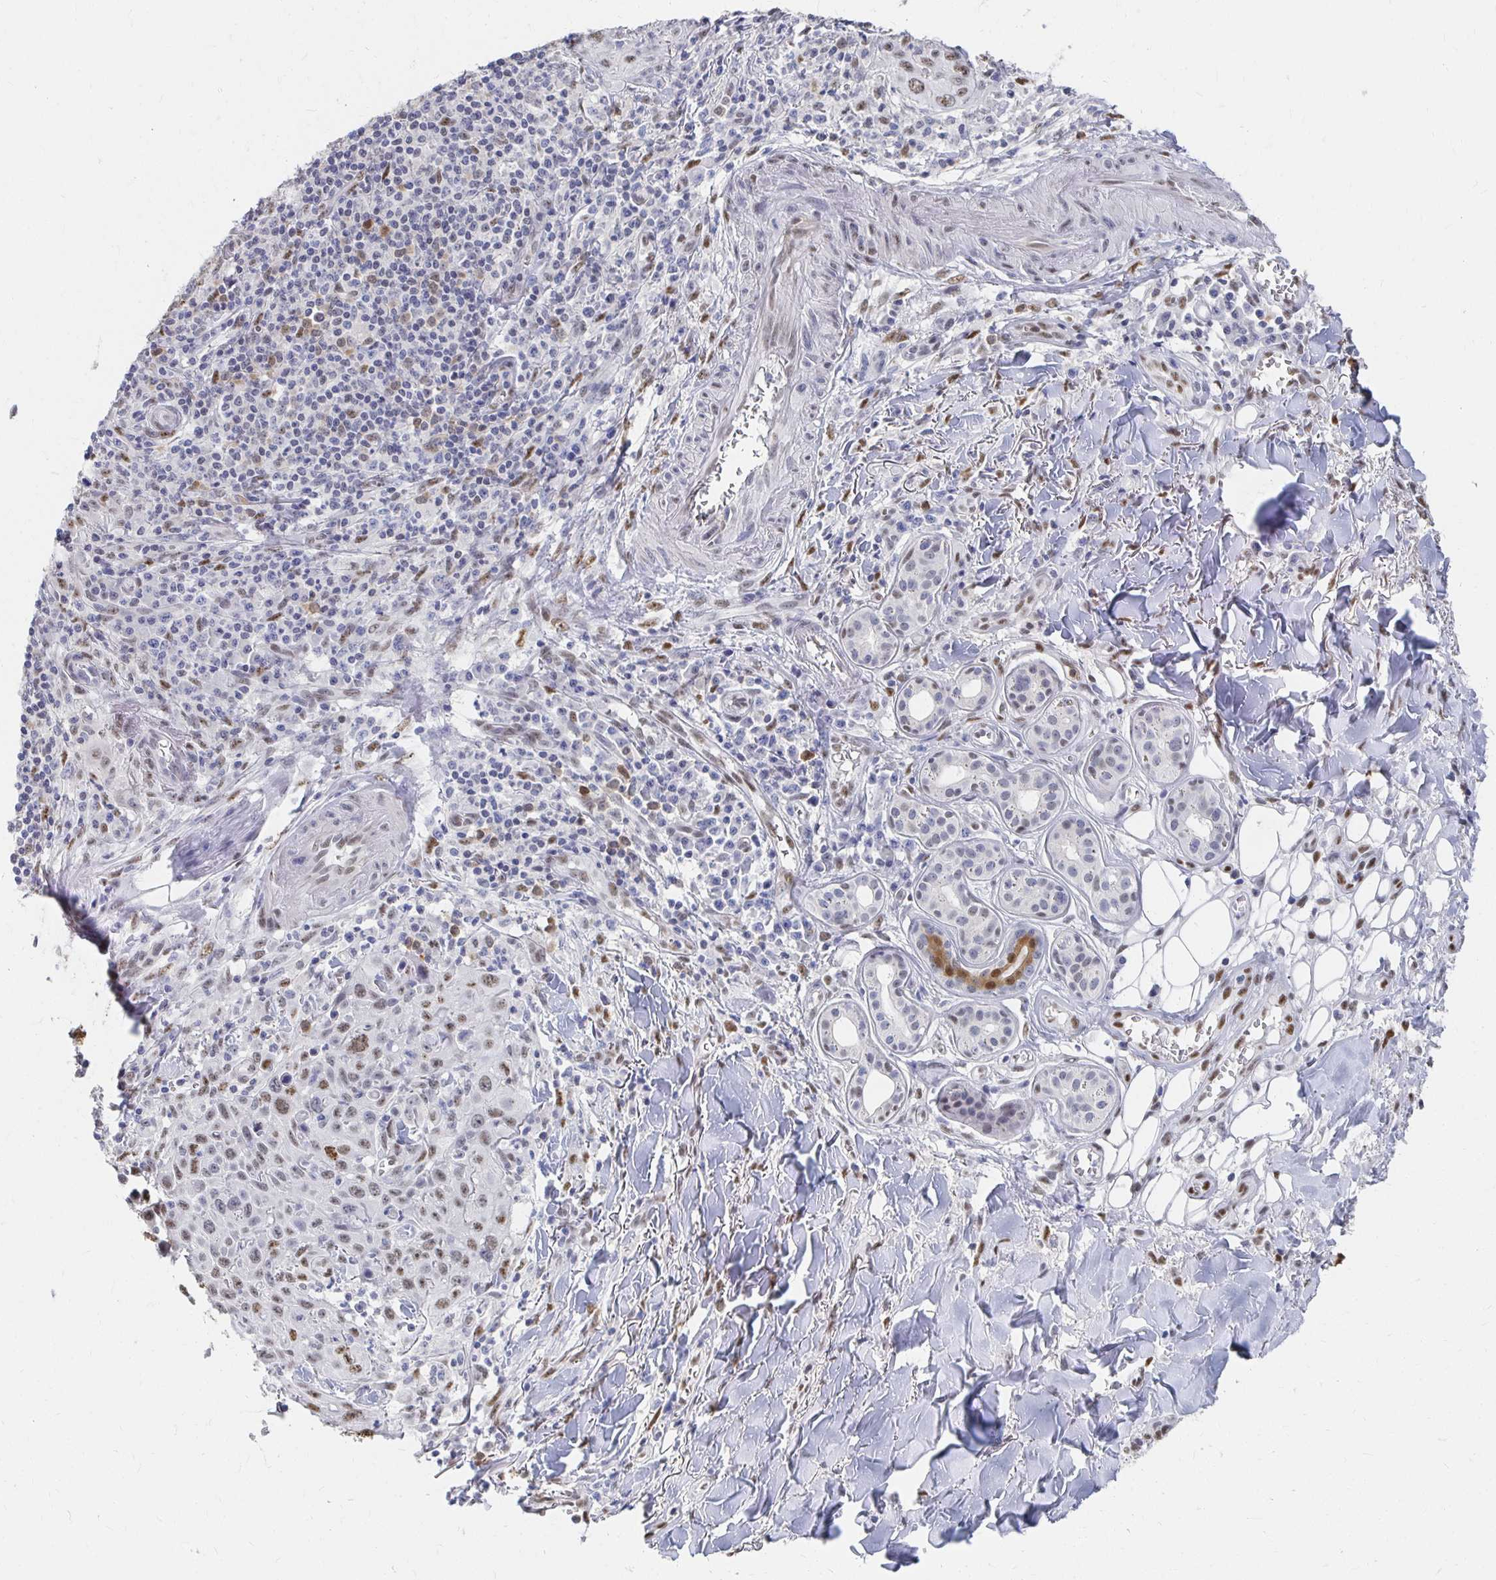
{"staining": {"intensity": "moderate", "quantity": ">75%", "location": "nuclear"}, "tissue": "skin cancer", "cell_type": "Tumor cells", "image_type": "cancer", "snomed": [{"axis": "morphology", "description": "Squamous cell carcinoma, NOS"}, {"axis": "topography", "description": "Skin"}], "caption": "Immunohistochemistry (DAB) staining of human skin cancer (squamous cell carcinoma) demonstrates moderate nuclear protein staining in about >75% of tumor cells. (DAB IHC, brown staining for protein, blue staining for nuclei).", "gene": "CLIC3", "patient": {"sex": "male", "age": 75}}